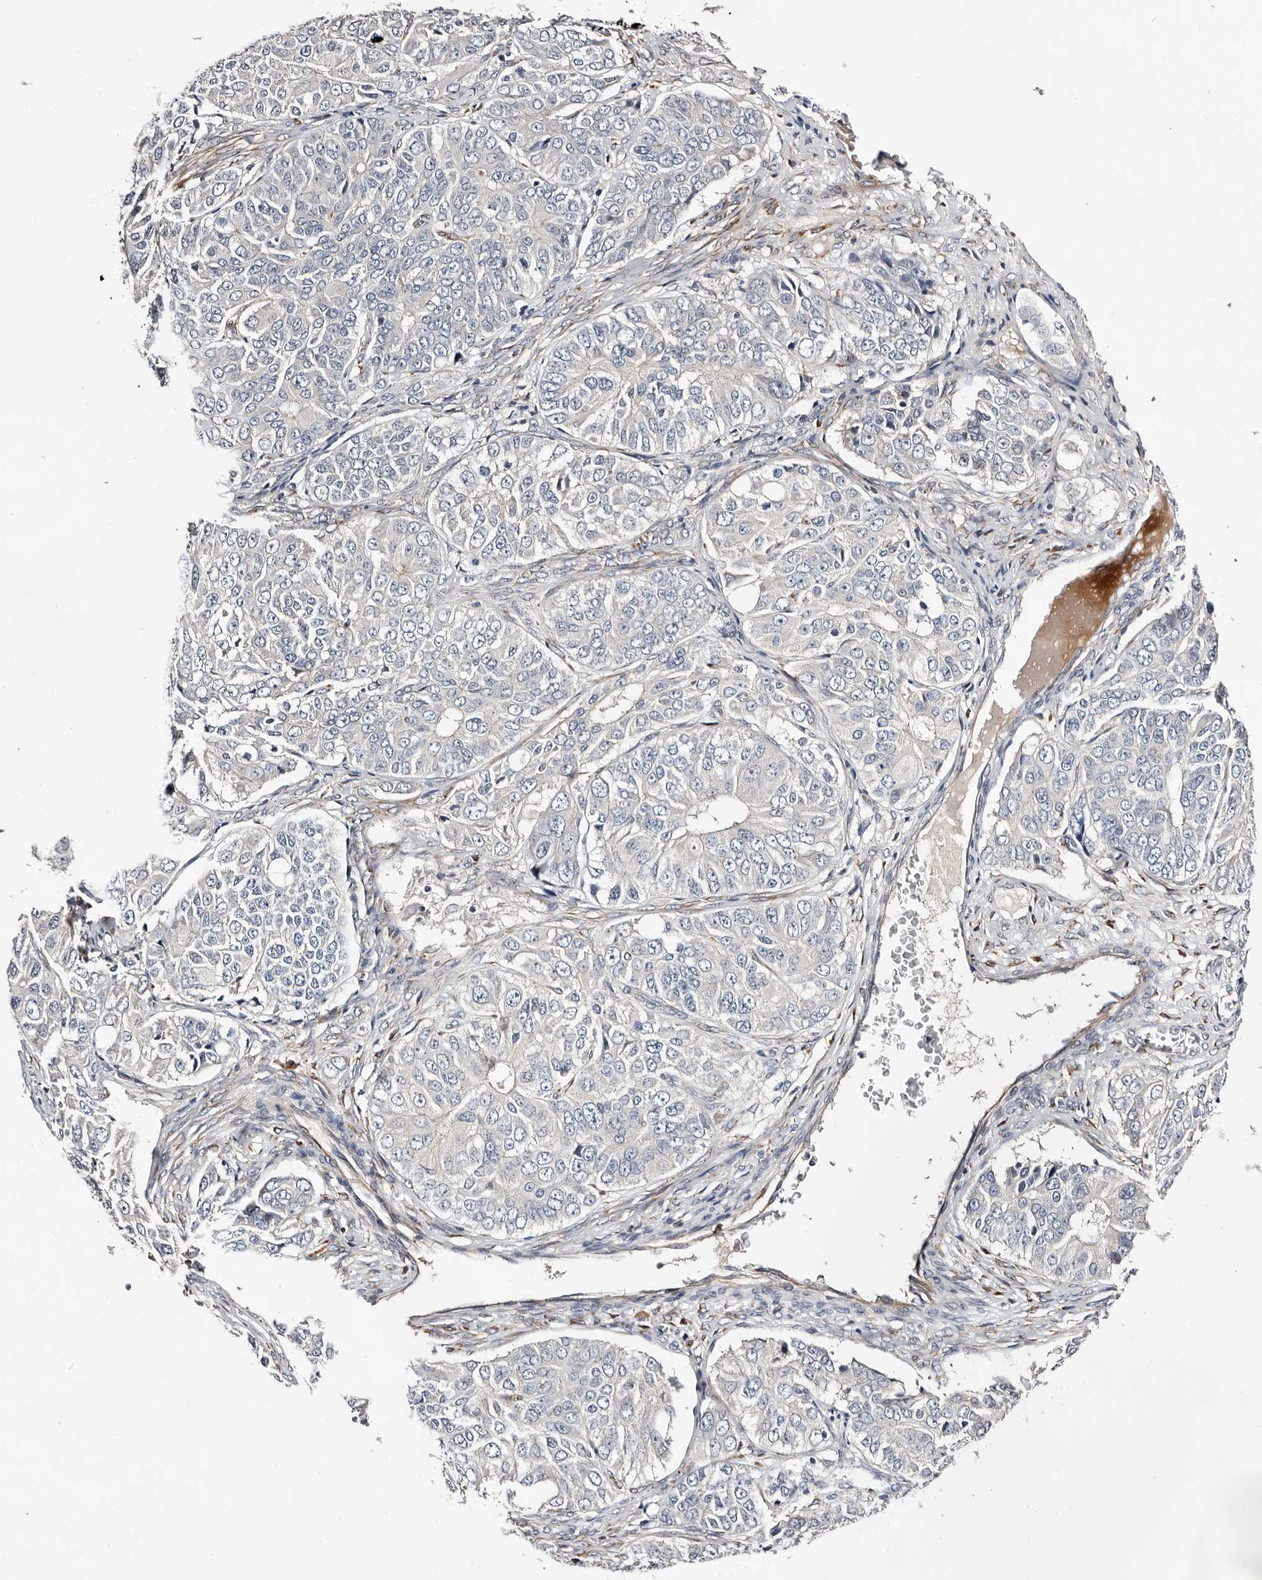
{"staining": {"intensity": "negative", "quantity": "none", "location": "none"}, "tissue": "ovarian cancer", "cell_type": "Tumor cells", "image_type": "cancer", "snomed": [{"axis": "morphology", "description": "Carcinoma, endometroid"}, {"axis": "topography", "description": "Ovary"}], "caption": "This micrograph is of ovarian cancer stained with immunohistochemistry (IHC) to label a protein in brown with the nuclei are counter-stained blue. There is no staining in tumor cells. The staining is performed using DAB (3,3'-diaminobenzidine) brown chromogen with nuclei counter-stained in using hematoxylin.", "gene": "USH1C", "patient": {"sex": "female", "age": 51}}